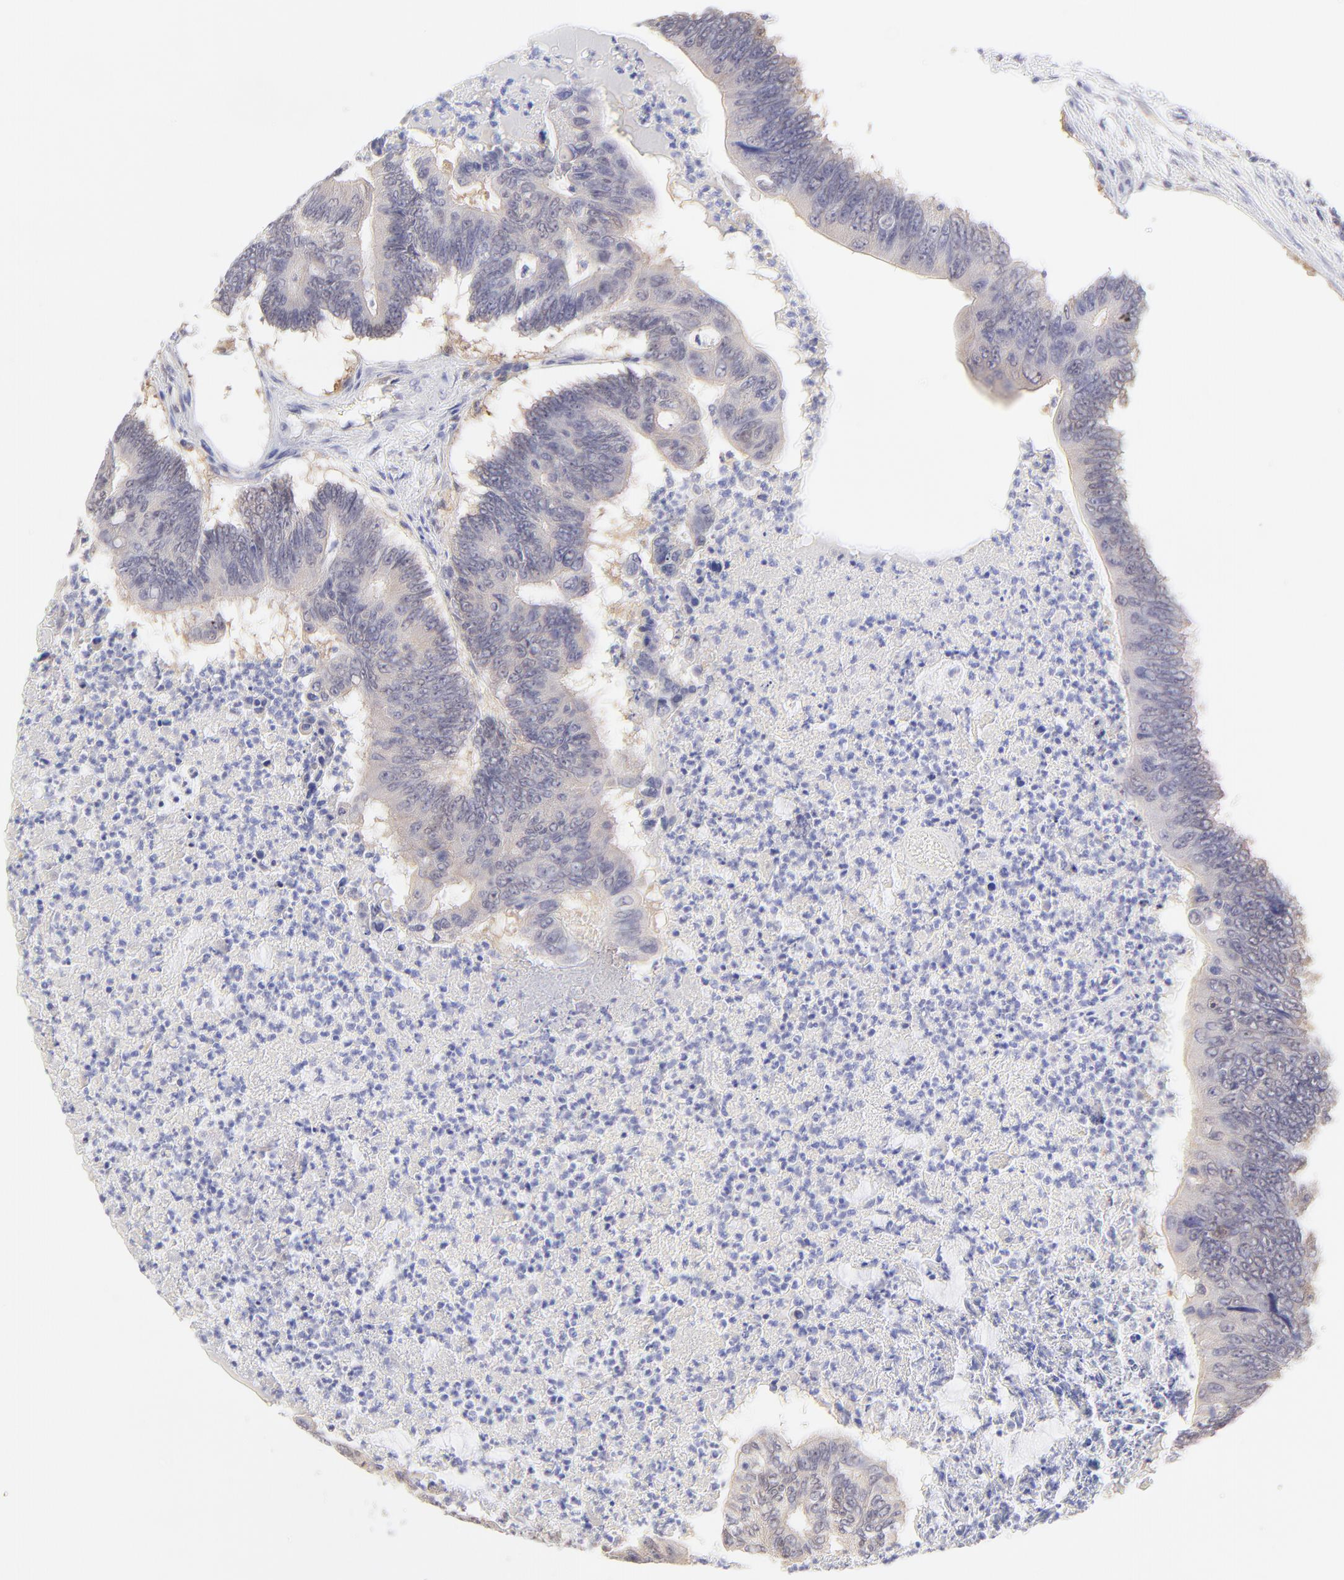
{"staining": {"intensity": "weak", "quantity": ">75%", "location": "cytoplasmic/membranous"}, "tissue": "colorectal cancer", "cell_type": "Tumor cells", "image_type": "cancer", "snomed": [{"axis": "morphology", "description": "Adenocarcinoma, NOS"}, {"axis": "topography", "description": "Colon"}], "caption": "Brown immunohistochemical staining in human colorectal adenocarcinoma shows weak cytoplasmic/membranous expression in approximately >75% of tumor cells. The staining was performed using DAB (3,3'-diaminobenzidine), with brown indicating positive protein expression. Nuclei are stained blue with hematoxylin.", "gene": "HYAL1", "patient": {"sex": "male", "age": 65}}